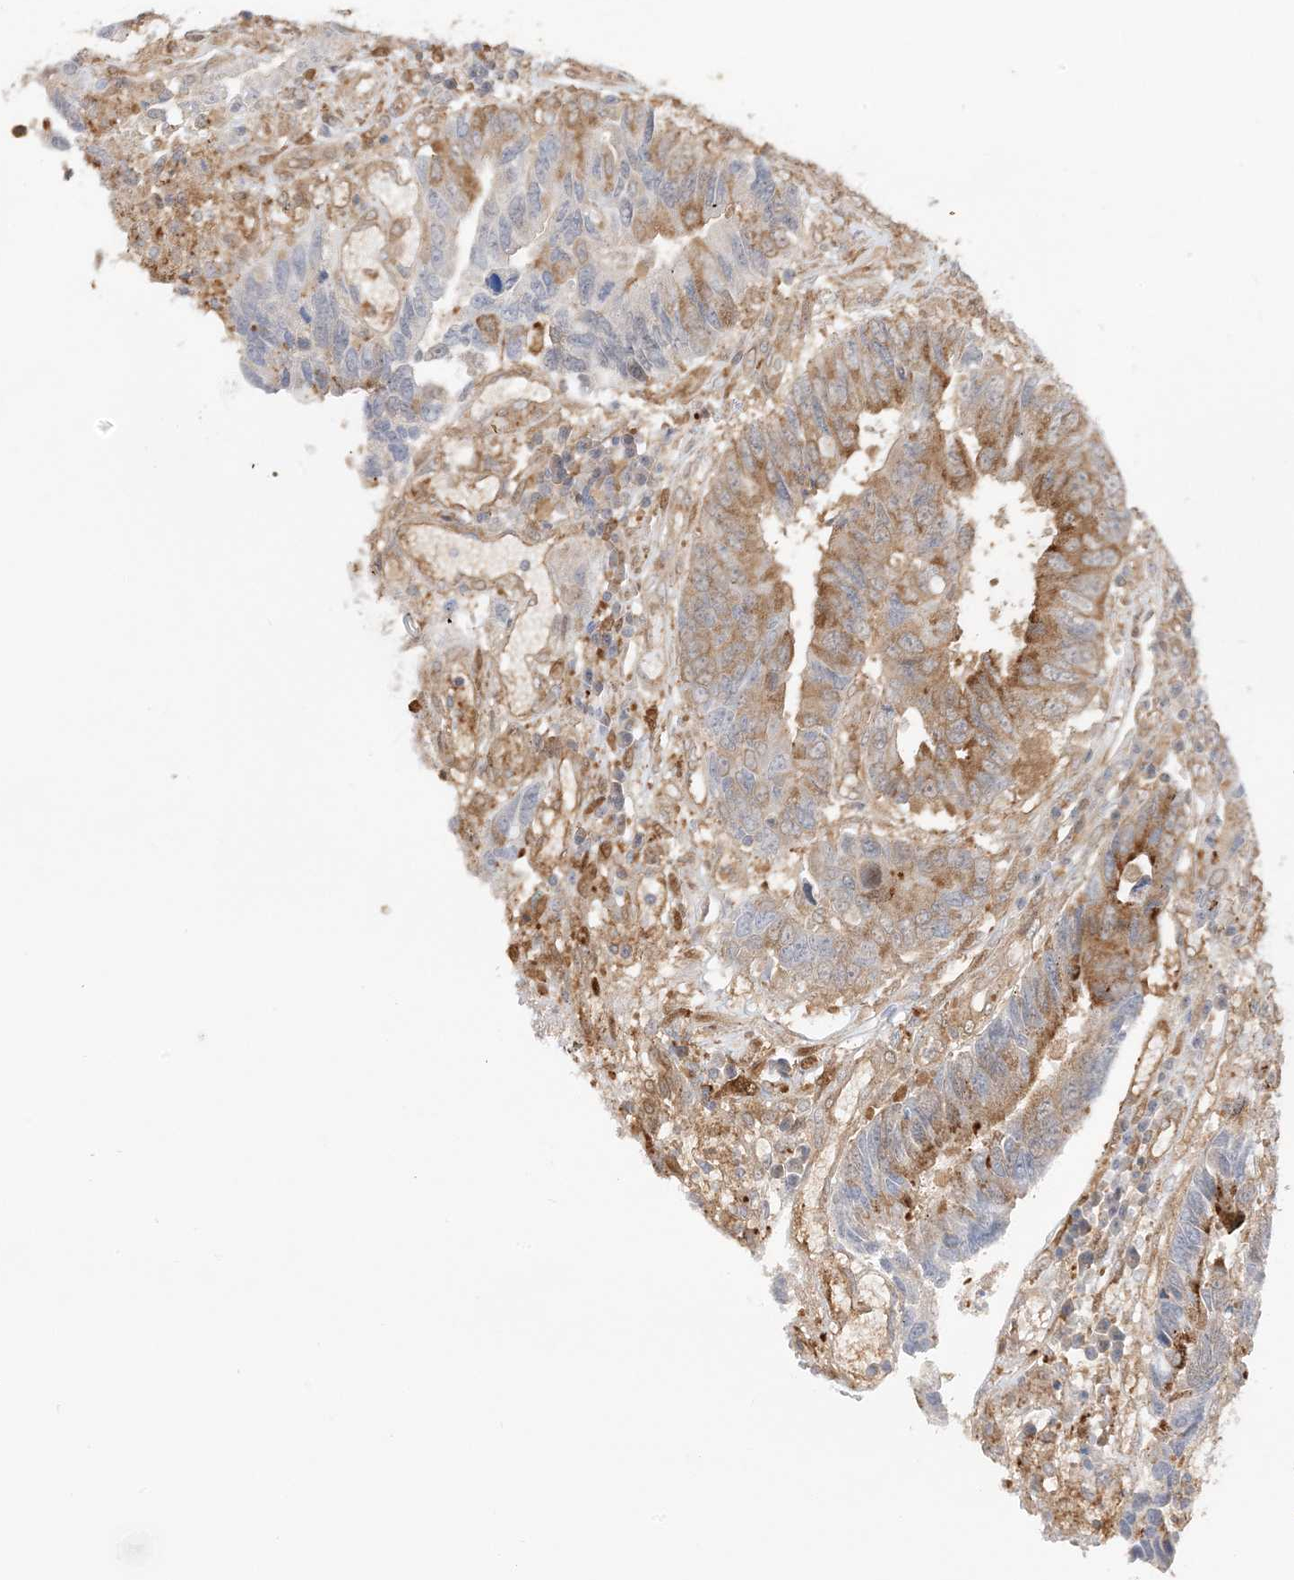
{"staining": {"intensity": "moderate", "quantity": "25%-75%", "location": "cytoplasmic/membranous"}, "tissue": "colorectal cancer", "cell_type": "Tumor cells", "image_type": "cancer", "snomed": [{"axis": "morphology", "description": "Adenocarcinoma, NOS"}, {"axis": "topography", "description": "Rectum"}], "caption": "A brown stain labels moderate cytoplasmic/membranous staining of a protein in human colorectal cancer tumor cells. (DAB (3,3'-diaminobenzidine) IHC, brown staining for protein, blue staining for nuclei).", "gene": "UBAP2L", "patient": {"sex": "male", "age": 84}}